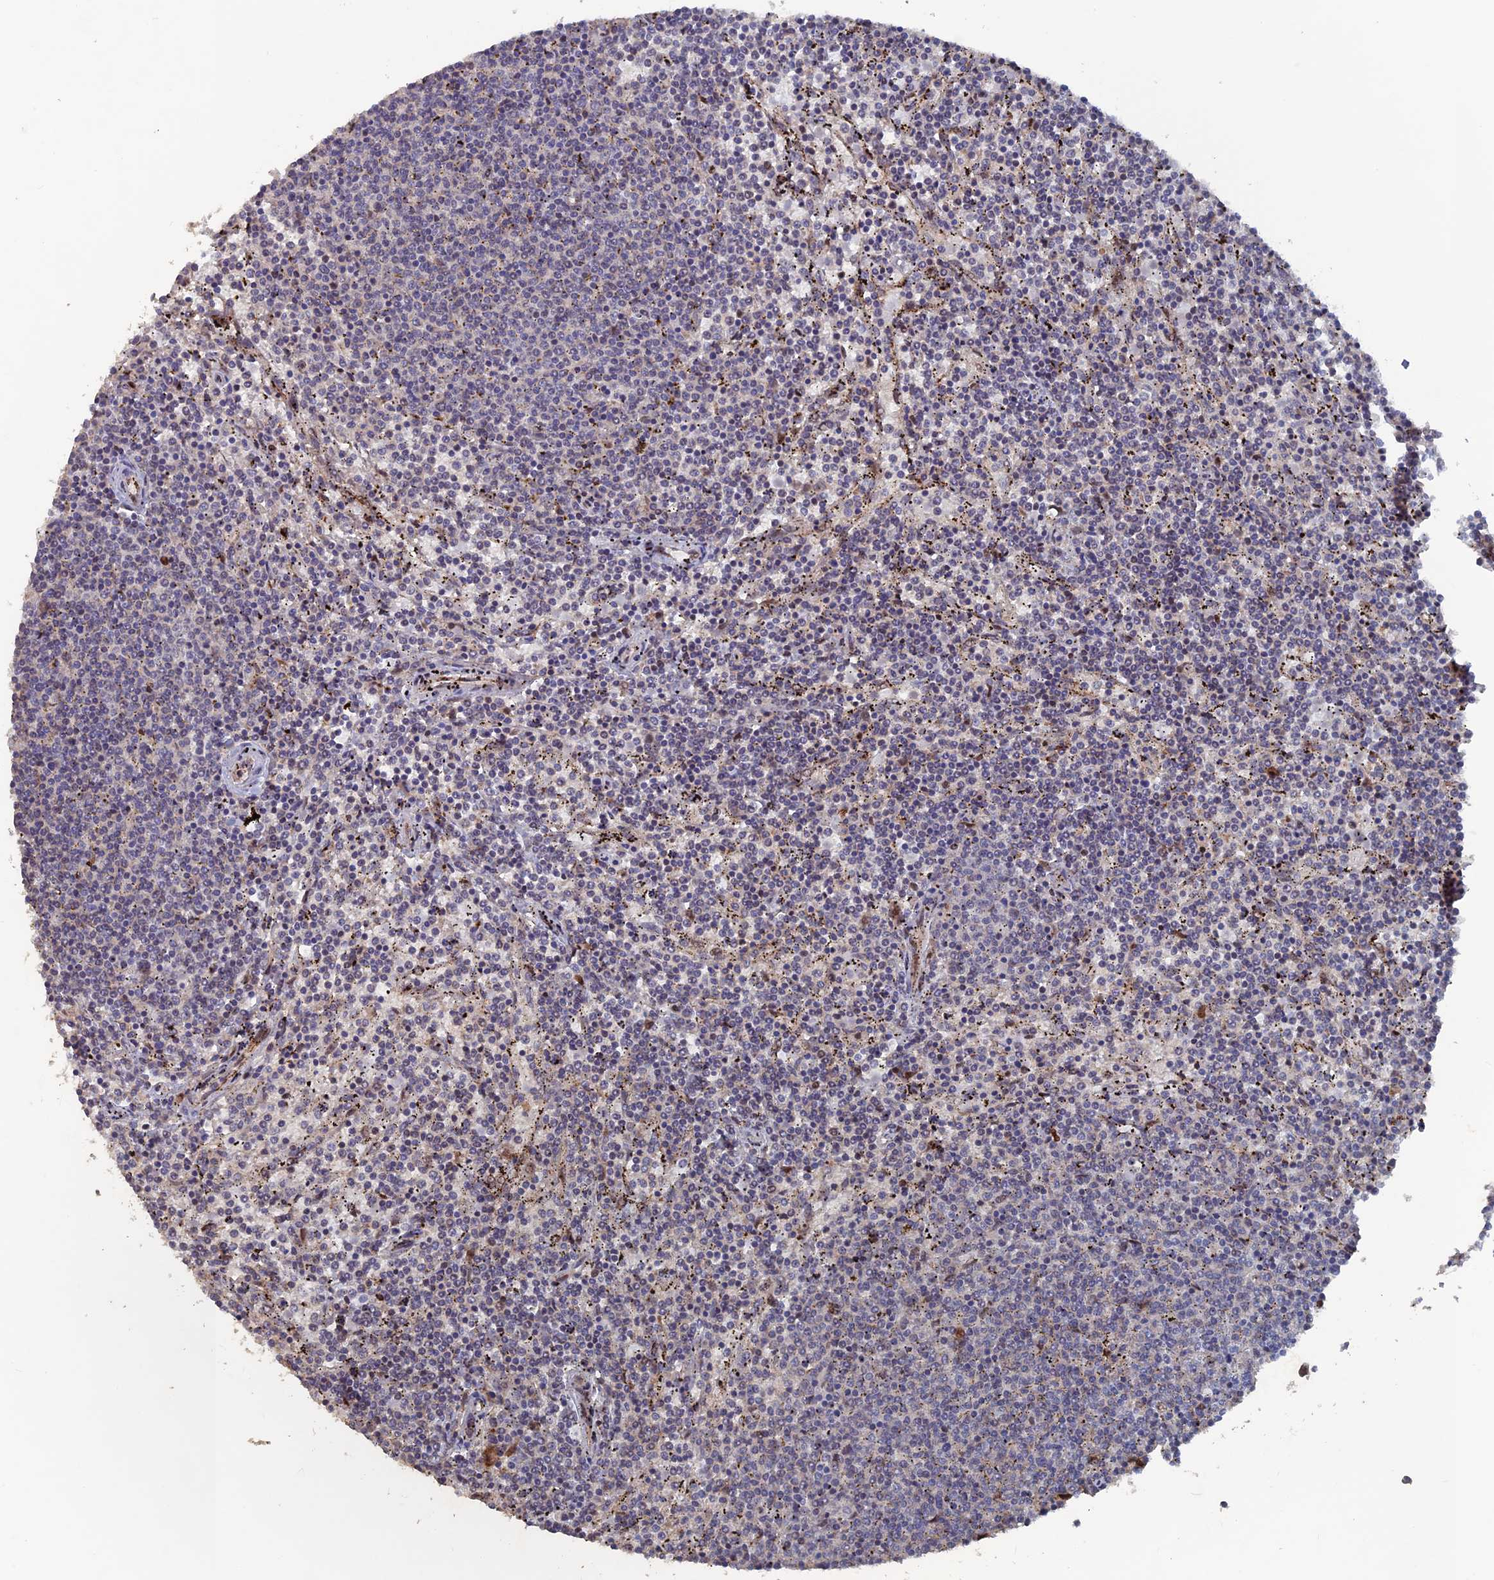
{"staining": {"intensity": "negative", "quantity": "none", "location": "none"}, "tissue": "lymphoma", "cell_type": "Tumor cells", "image_type": "cancer", "snomed": [{"axis": "morphology", "description": "Malignant lymphoma, non-Hodgkin's type, Low grade"}, {"axis": "topography", "description": "Spleen"}], "caption": "Tumor cells show no significant staining in malignant lymphoma, non-Hodgkin's type (low-grade).", "gene": "SH3D21", "patient": {"sex": "female", "age": 50}}